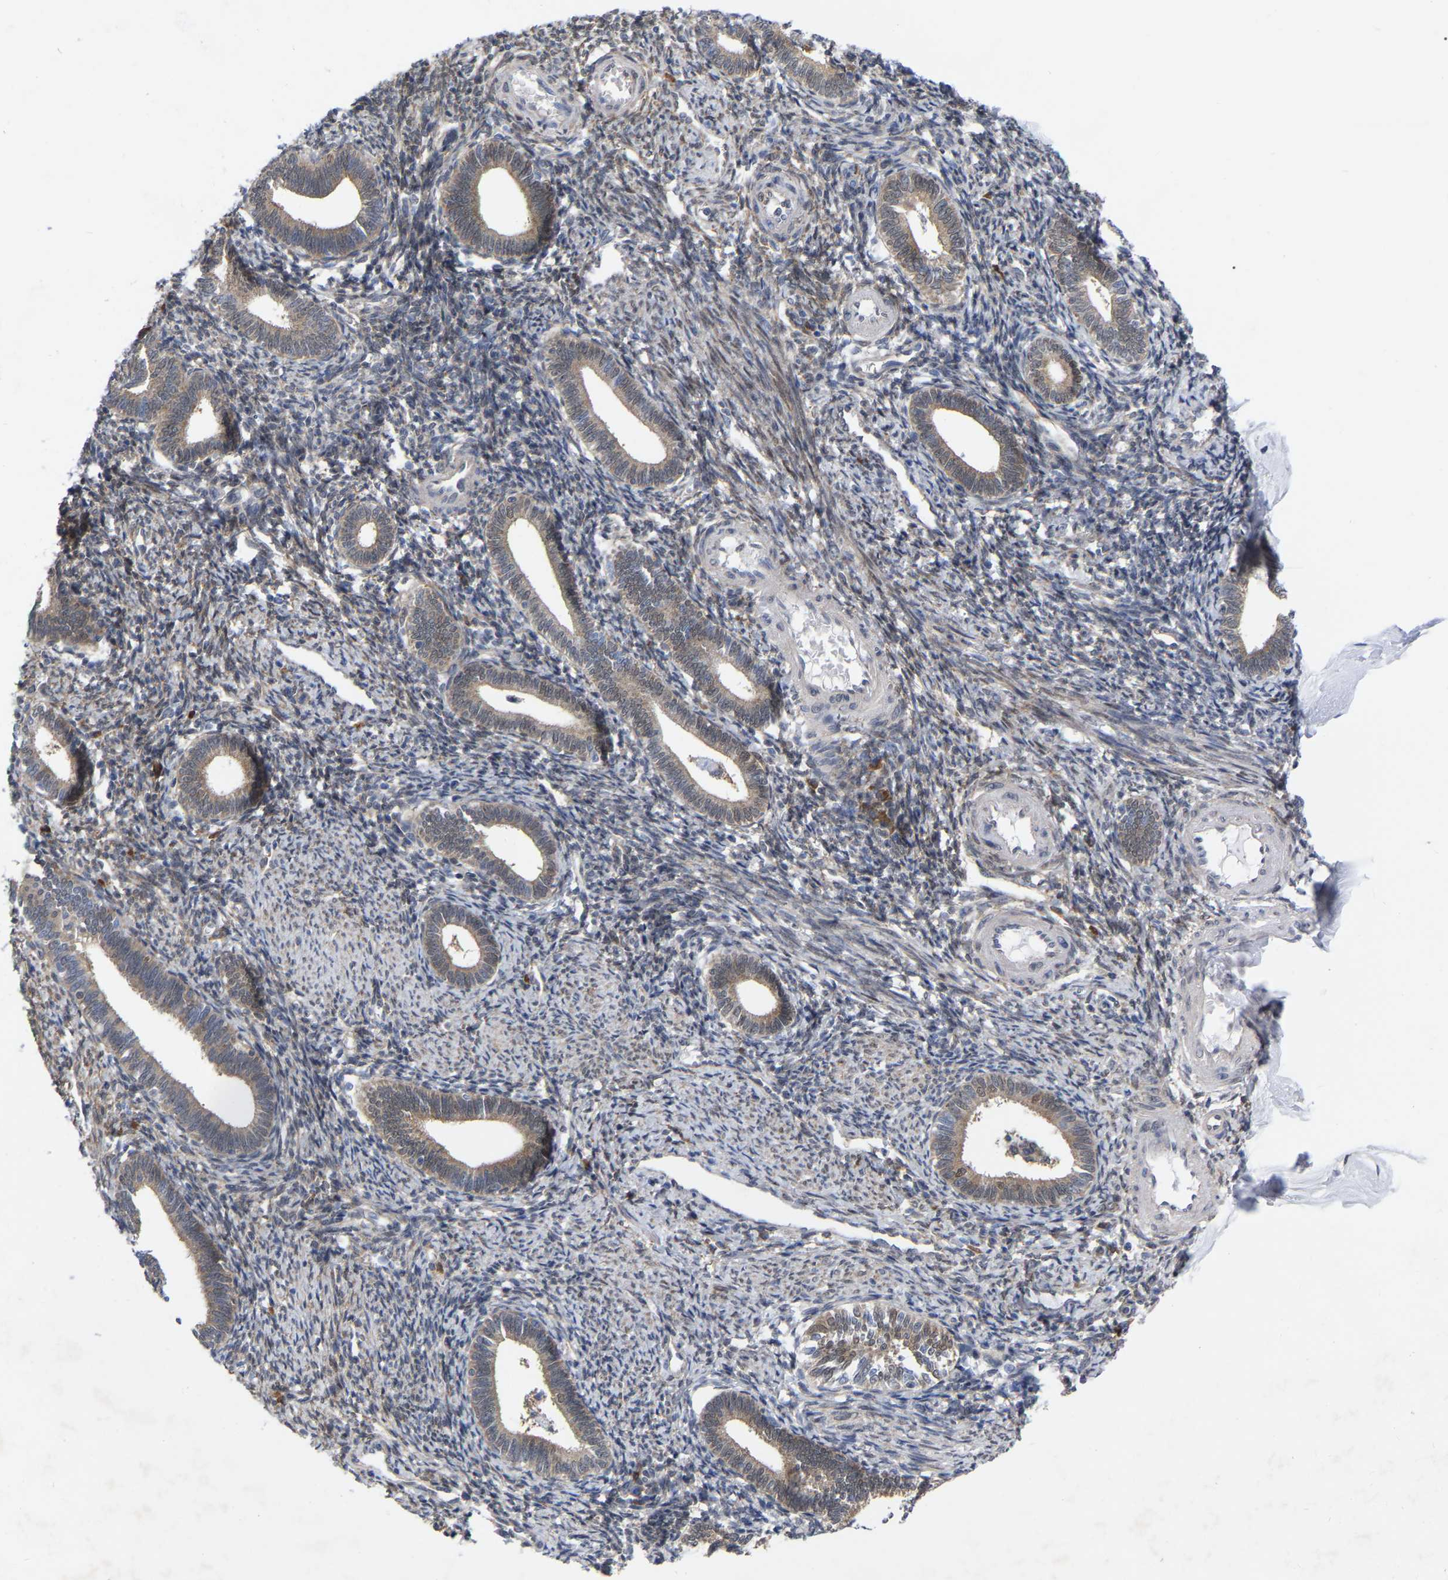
{"staining": {"intensity": "weak", "quantity": "<25%", "location": "cytoplasmic/membranous"}, "tissue": "endometrium", "cell_type": "Cells in endometrial stroma", "image_type": "normal", "snomed": [{"axis": "morphology", "description": "Normal tissue, NOS"}, {"axis": "topography", "description": "Endometrium"}], "caption": "Immunohistochemistry of unremarkable endometrium demonstrates no positivity in cells in endometrial stroma. Brightfield microscopy of immunohistochemistry stained with DAB (3,3'-diaminobenzidine) (brown) and hematoxylin (blue), captured at high magnification.", "gene": "UBE4B", "patient": {"sex": "female", "age": 41}}